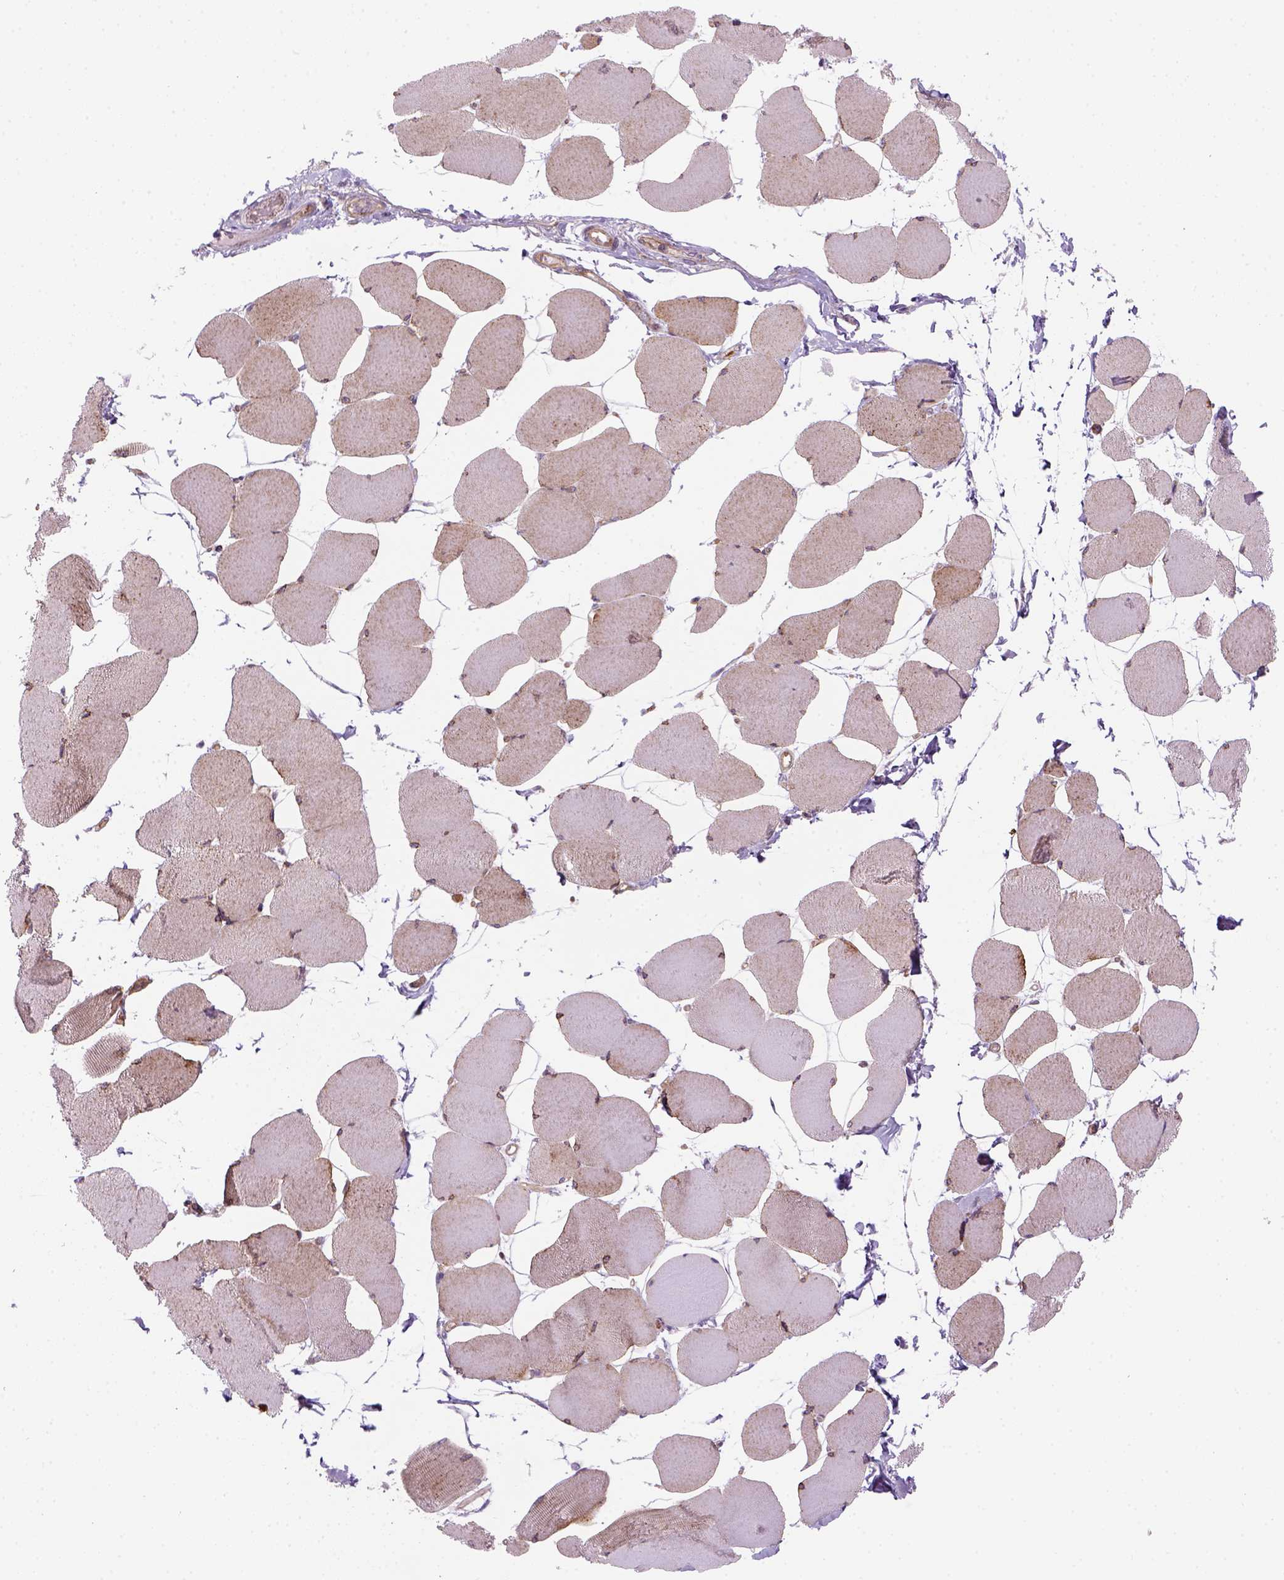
{"staining": {"intensity": "weak", "quantity": ">75%", "location": "cytoplasmic/membranous"}, "tissue": "skeletal muscle", "cell_type": "Myocytes", "image_type": "normal", "snomed": [{"axis": "morphology", "description": "Normal tissue, NOS"}, {"axis": "topography", "description": "Skeletal muscle"}], "caption": "Immunohistochemistry (IHC) histopathology image of normal skeletal muscle: human skeletal muscle stained using IHC demonstrates low levels of weak protein expression localized specifically in the cytoplasmic/membranous of myocytes, appearing as a cytoplasmic/membranous brown color.", "gene": "VSTM5", "patient": {"sex": "female", "age": 75}}